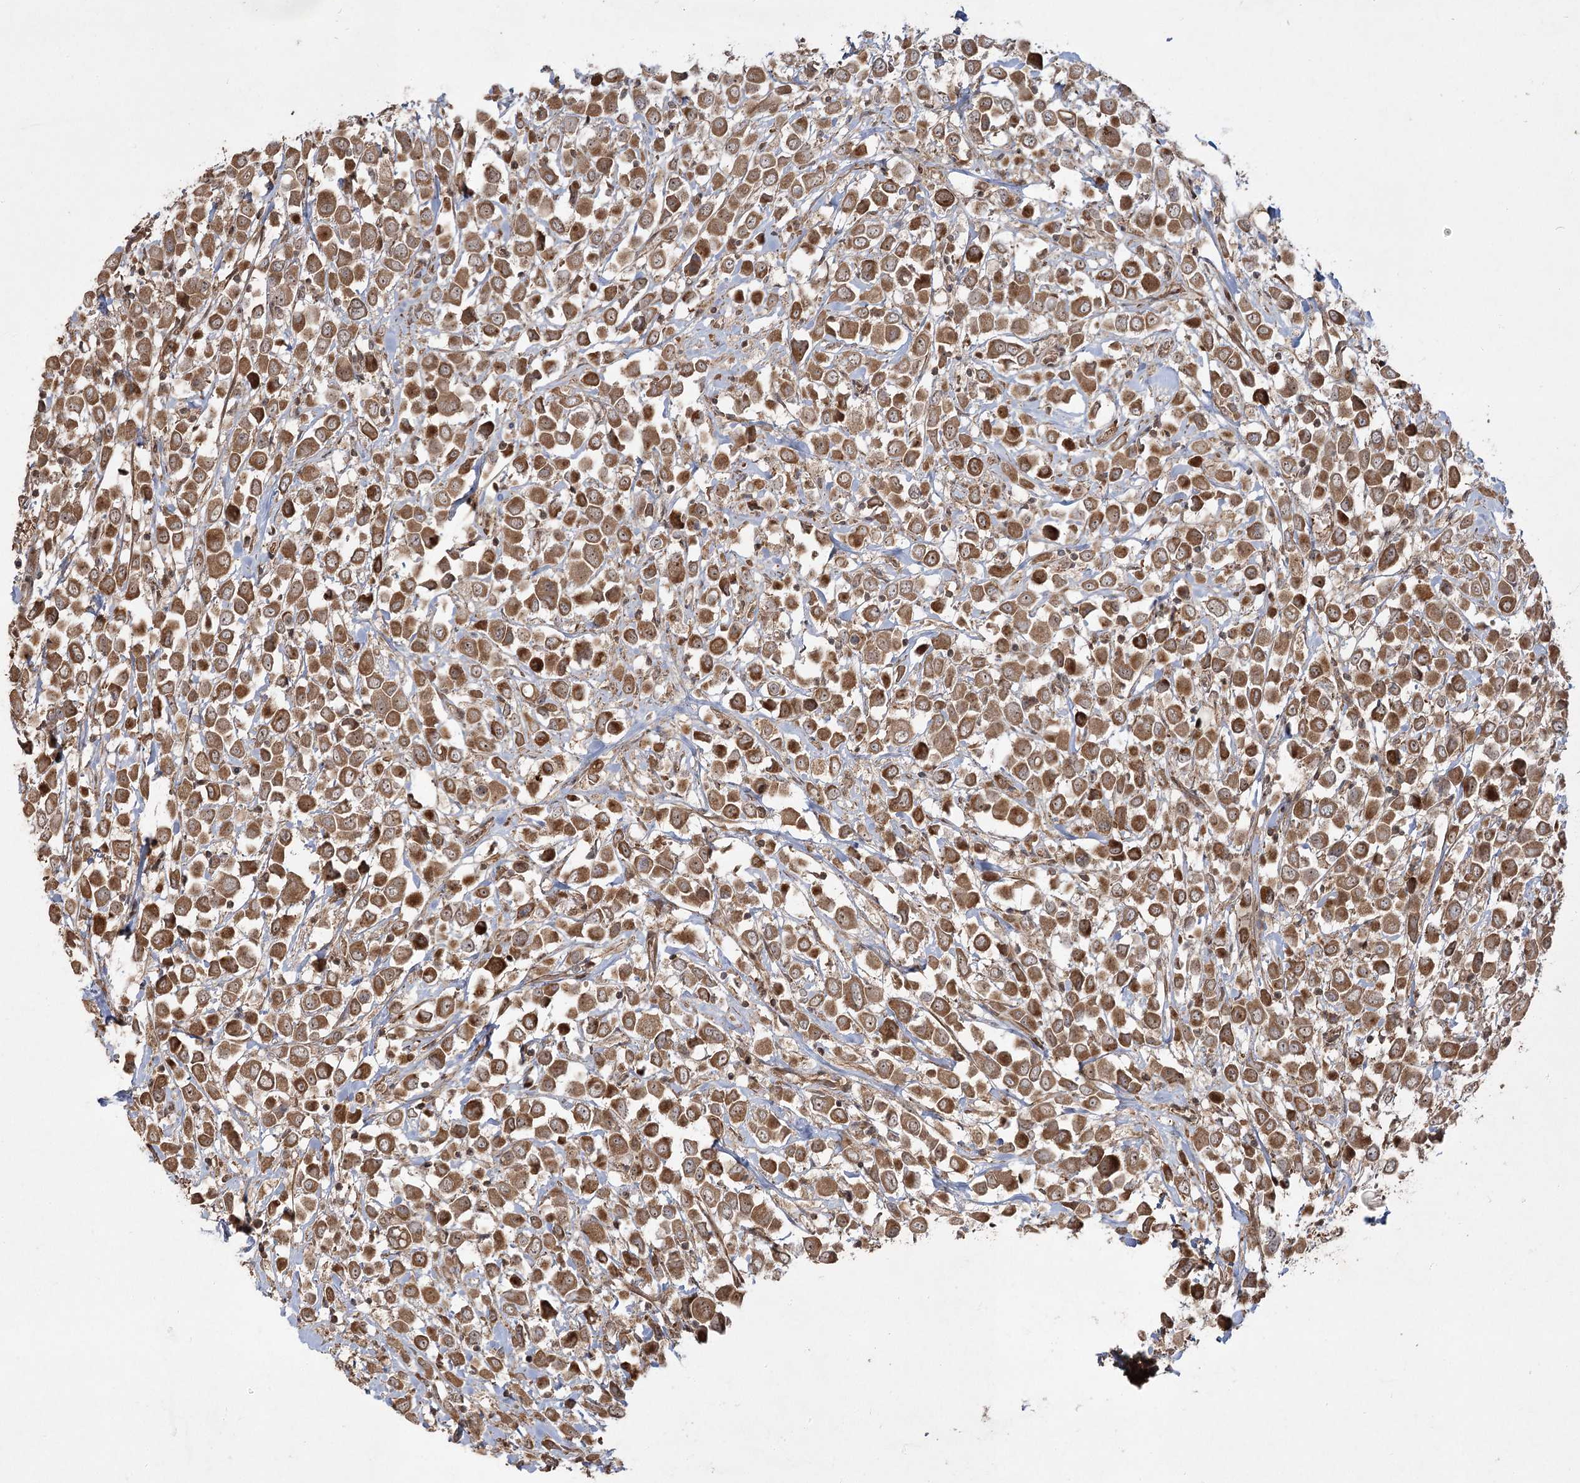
{"staining": {"intensity": "moderate", "quantity": ">75%", "location": "cytoplasmic/membranous,nuclear"}, "tissue": "breast cancer", "cell_type": "Tumor cells", "image_type": "cancer", "snomed": [{"axis": "morphology", "description": "Duct carcinoma"}, {"axis": "topography", "description": "Breast"}], "caption": "Breast cancer (infiltrating ductal carcinoma) stained with DAB immunohistochemistry exhibits medium levels of moderate cytoplasmic/membranous and nuclear staining in approximately >75% of tumor cells.", "gene": "CPLANE1", "patient": {"sex": "female", "age": 61}}